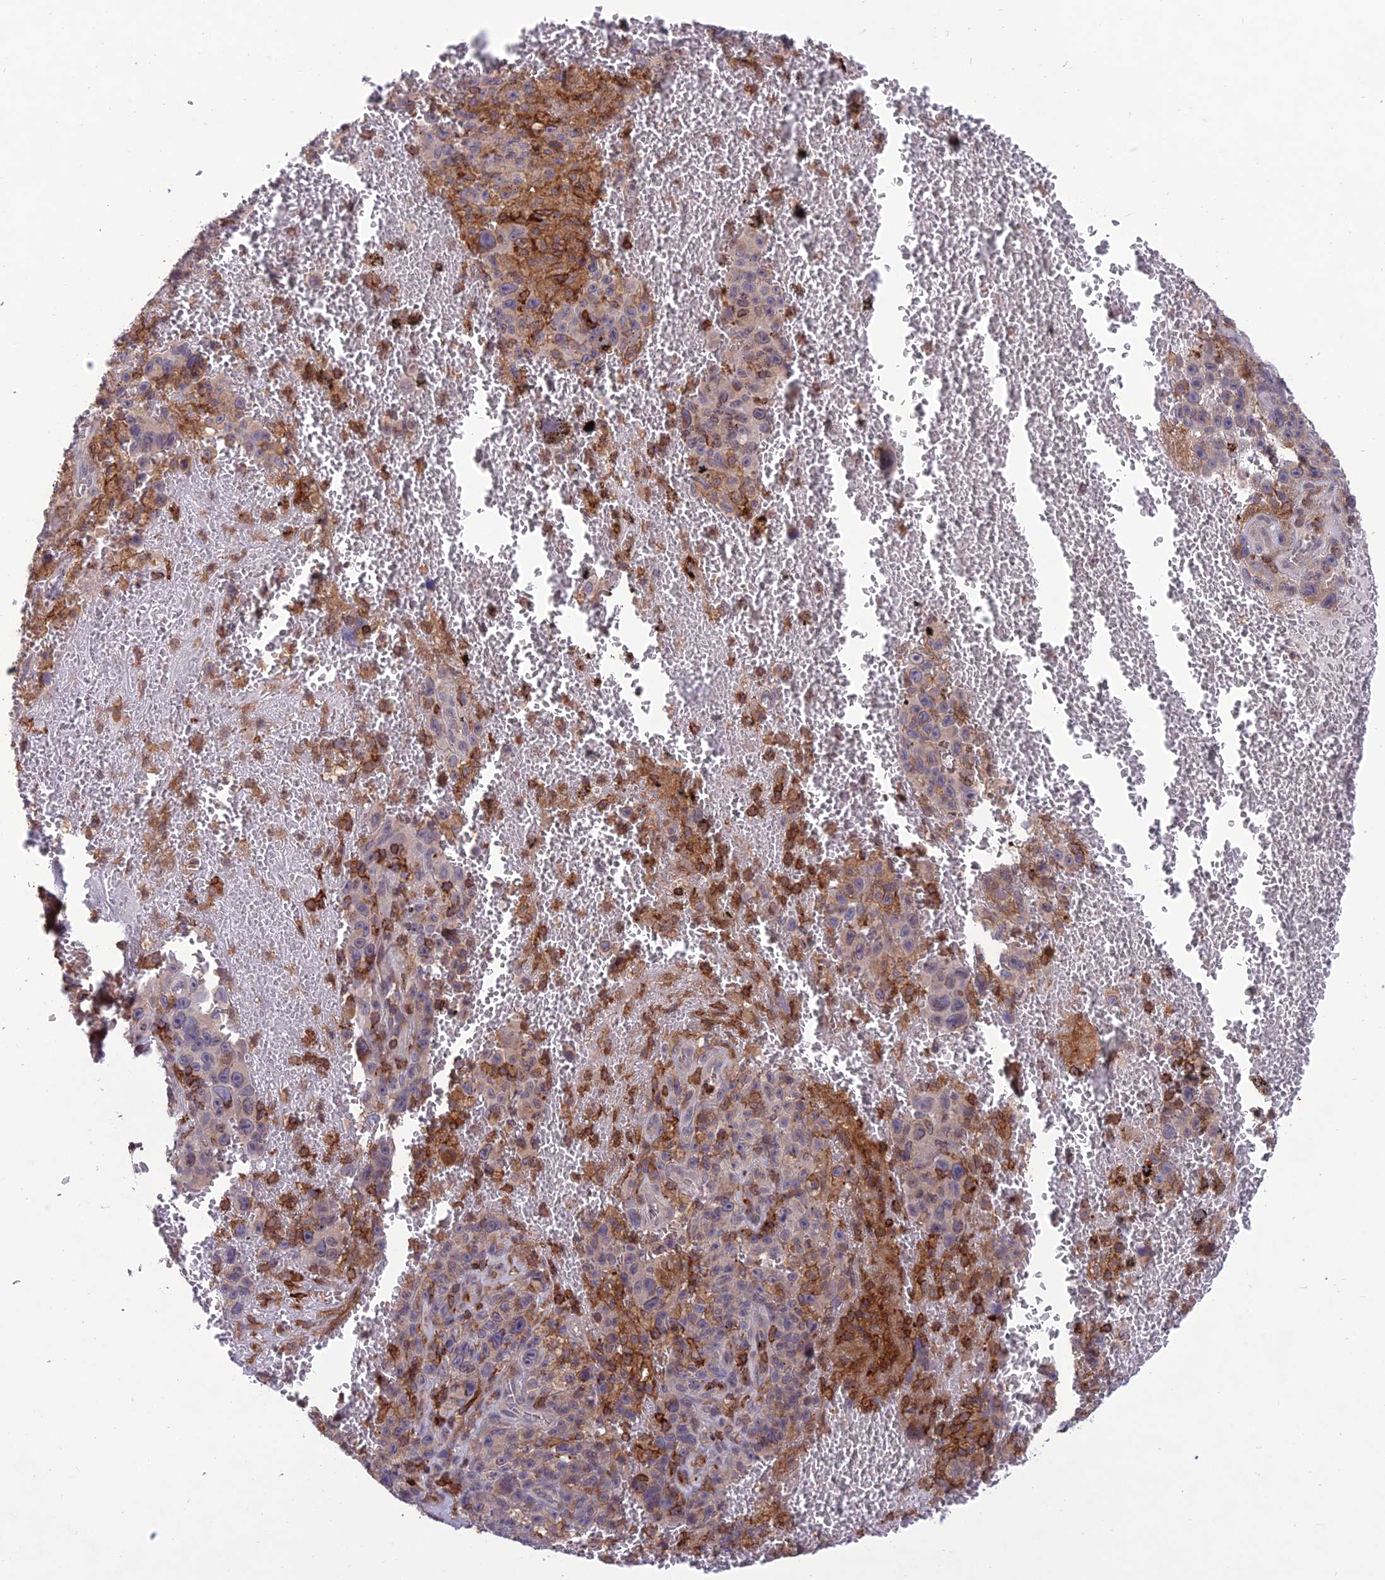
{"staining": {"intensity": "negative", "quantity": "none", "location": "none"}, "tissue": "melanoma", "cell_type": "Tumor cells", "image_type": "cancer", "snomed": [{"axis": "morphology", "description": "Malignant melanoma, NOS"}, {"axis": "topography", "description": "Skin"}], "caption": "IHC of malignant melanoma reveals no positivity in tumor cells.", "gene": "FAM76A", "patient": {"sex": "female", "age": 82}}